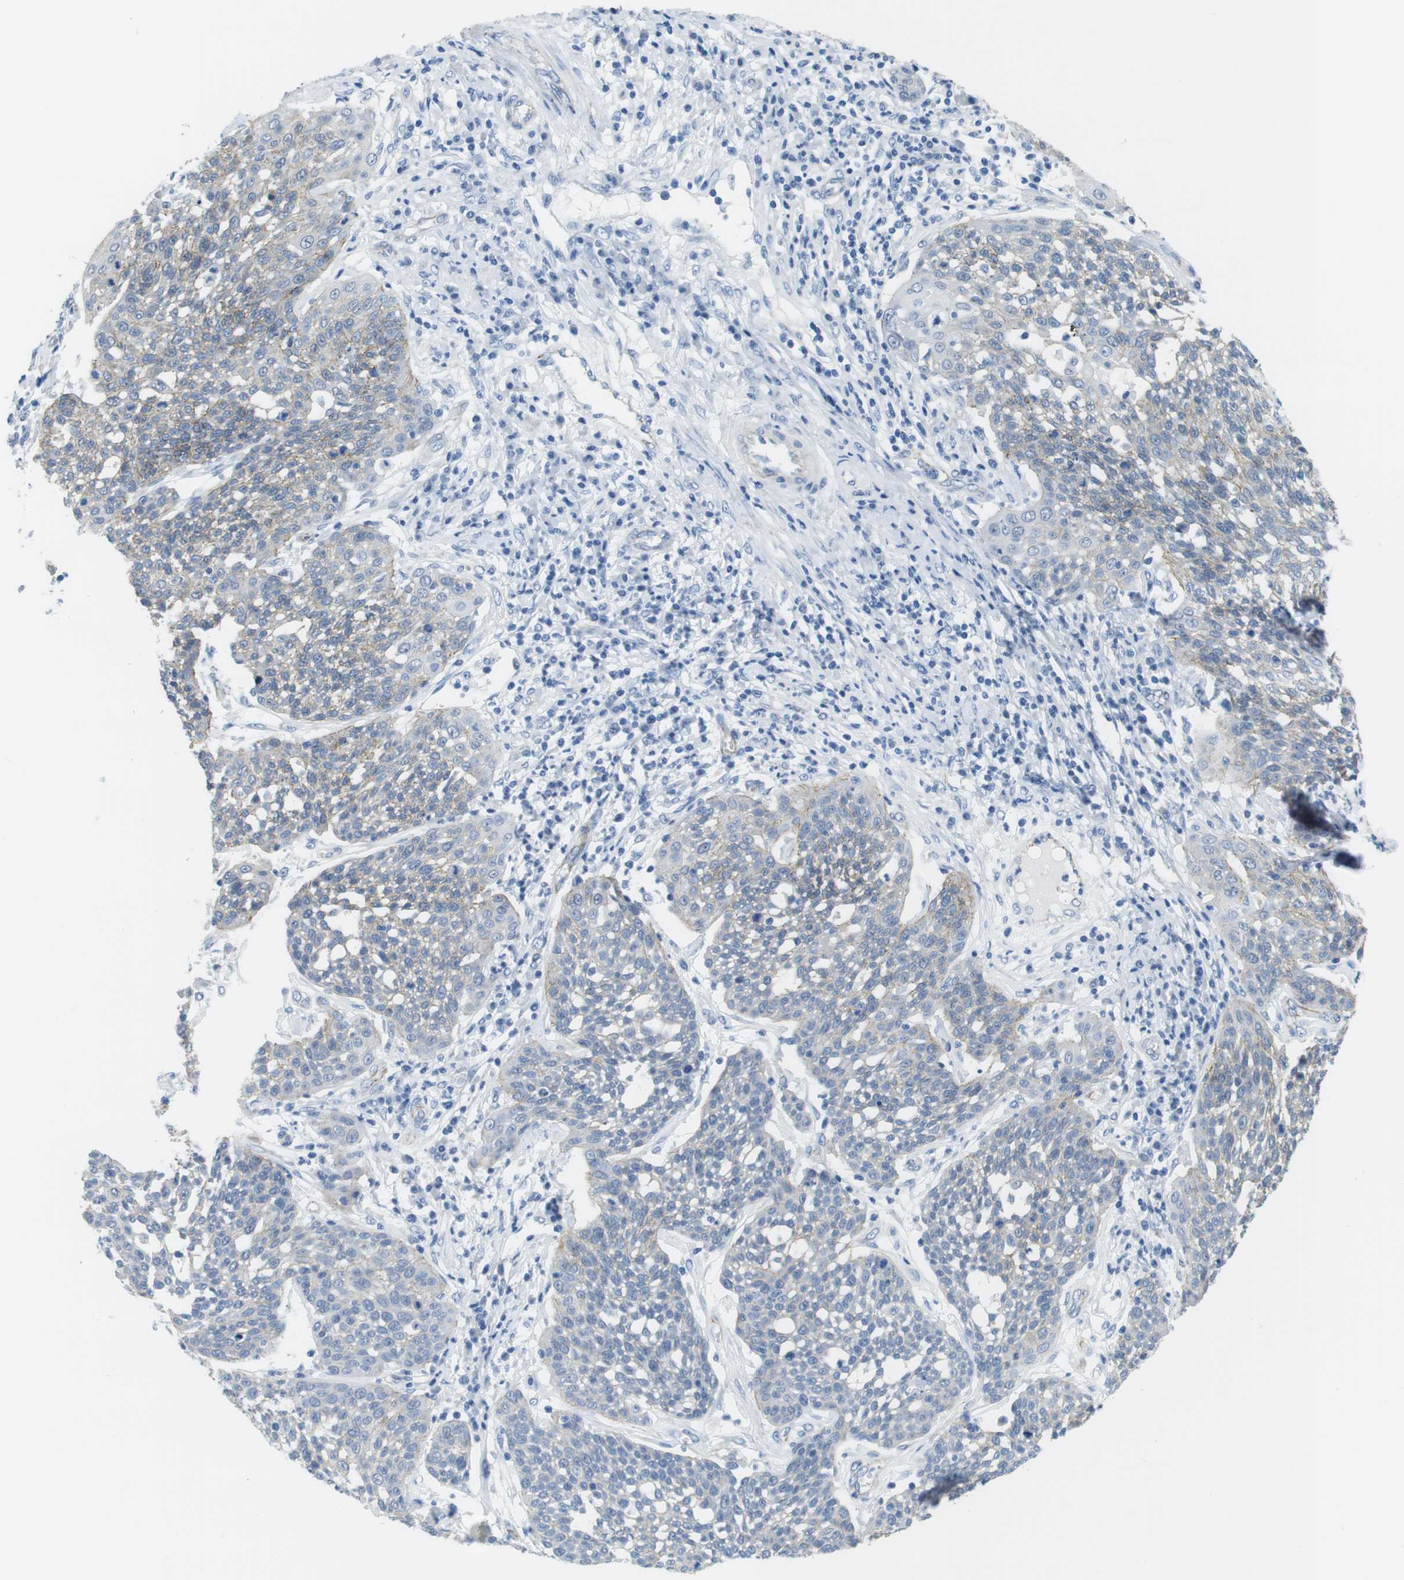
{"staining": {"intensity": "weak", "quantity": "<25%", "location": "cytoplasmic/membranous"}, "tissue": "cervical cancer", "cell_type": "Tumor cells", "image_type": "cancer", "snomed": [{"axis": "morphology", "description": "Squamous cell carcinoma, NOS"}, {"axis": "topography", "description": "Cervix"}], "caption": "There is no significant expression in tumor cells of cervical cancer (squamous cell carcinoma).", "gene": "SLC6A6", "patient": {"sex": "female", "age": 34}}